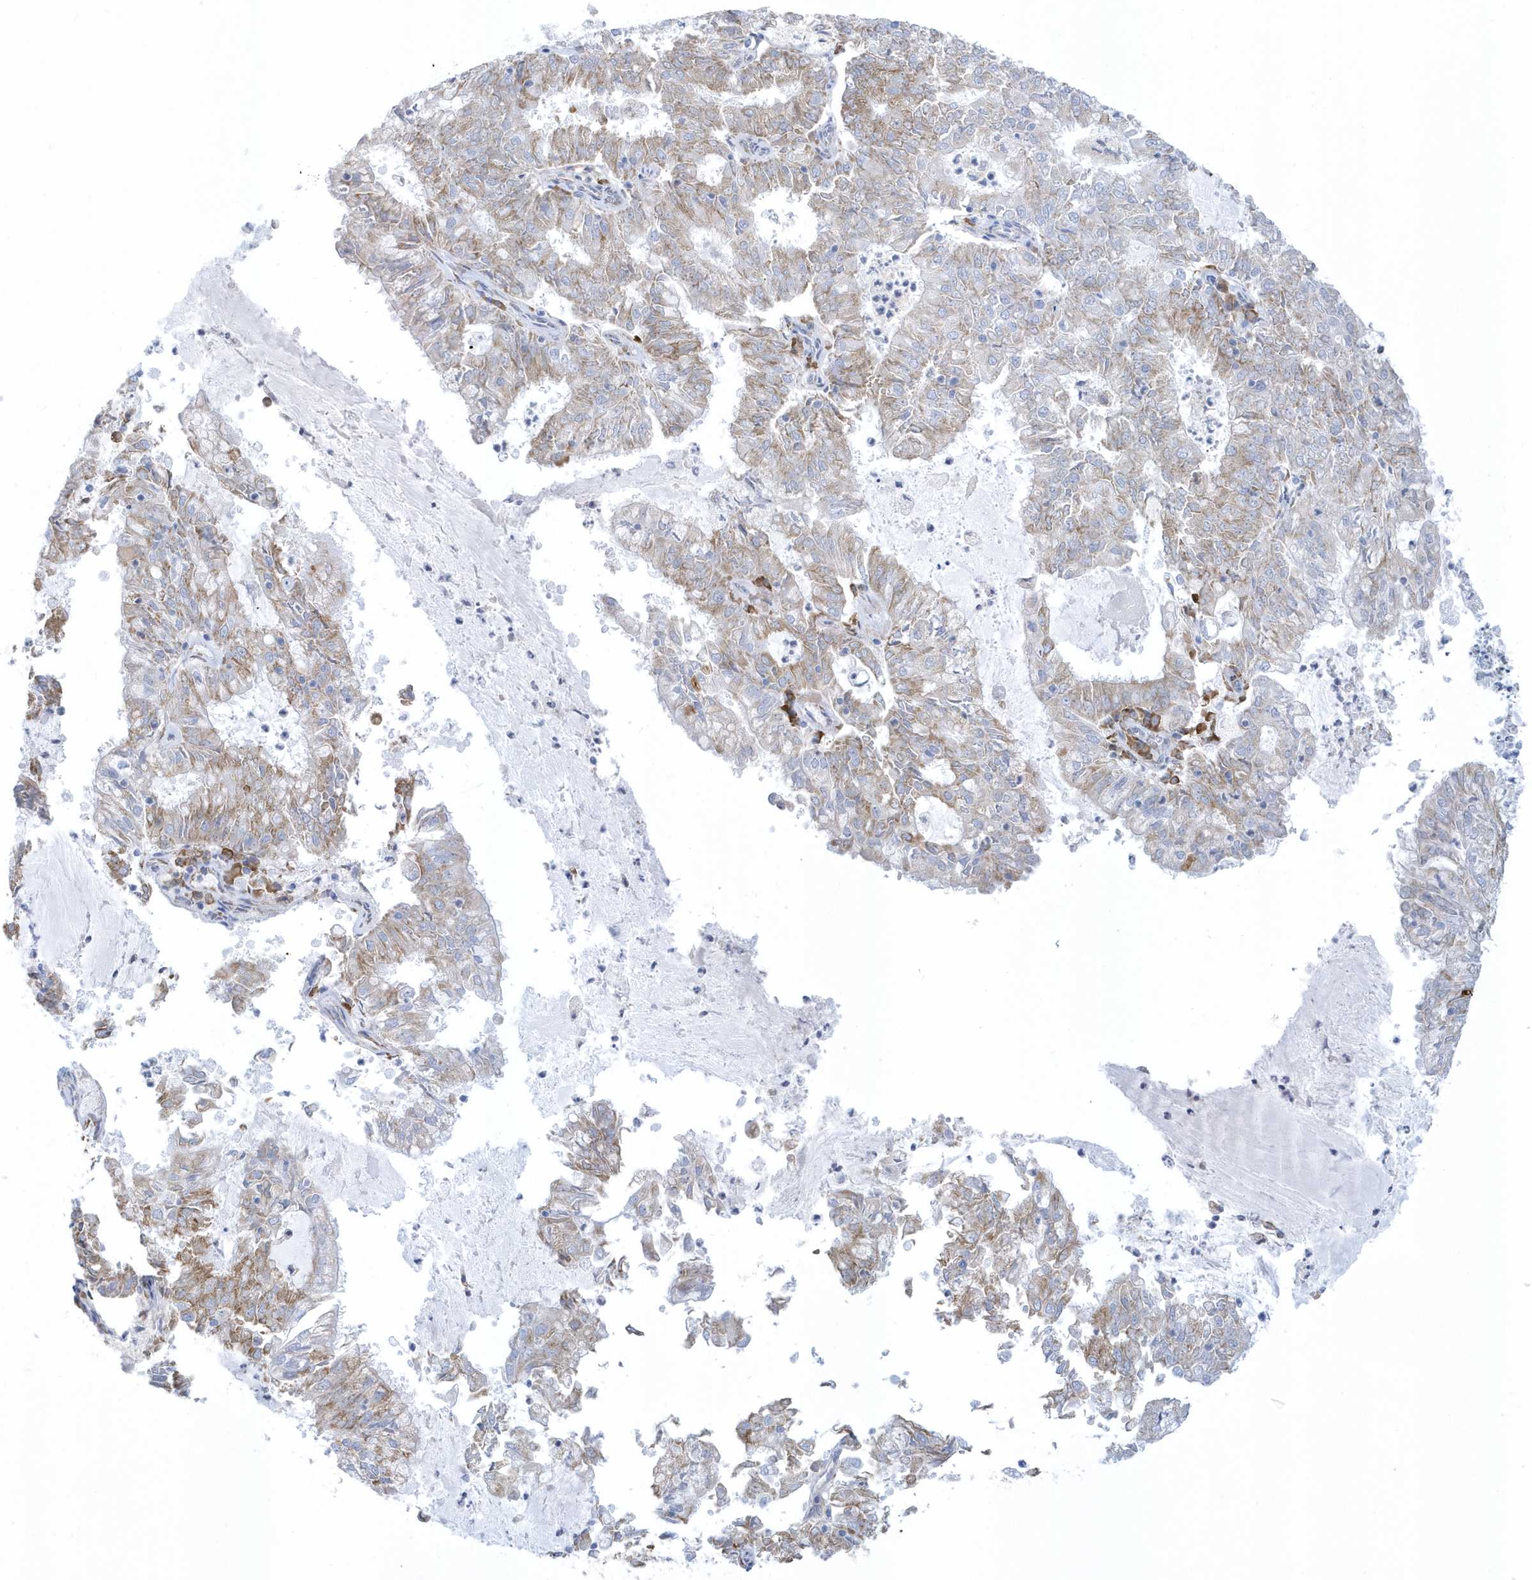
{"staining": {"intensity": "moderate", "quantity": "25%-75%", "location": "cytoplasmic/membranous"}, "tissue": "endometrial cancer", "cell_type": "Tumor cells", "image_type": "cancer", "snomed": [{"axis": "morphology", "description": "Adenocarcinoma, NOS"}, {"axis": "topography", "description": "Endometrium"}], "caption": "Immunohistochemistry of adenocarcinoma (endometrial) demonstrates medium levels of moderate cytoplasmic/membranous positivity in approximately 25%-75% of tumor cells.", "gene": "DCAF1", "patient": {"sex": "female", "age": 57}}